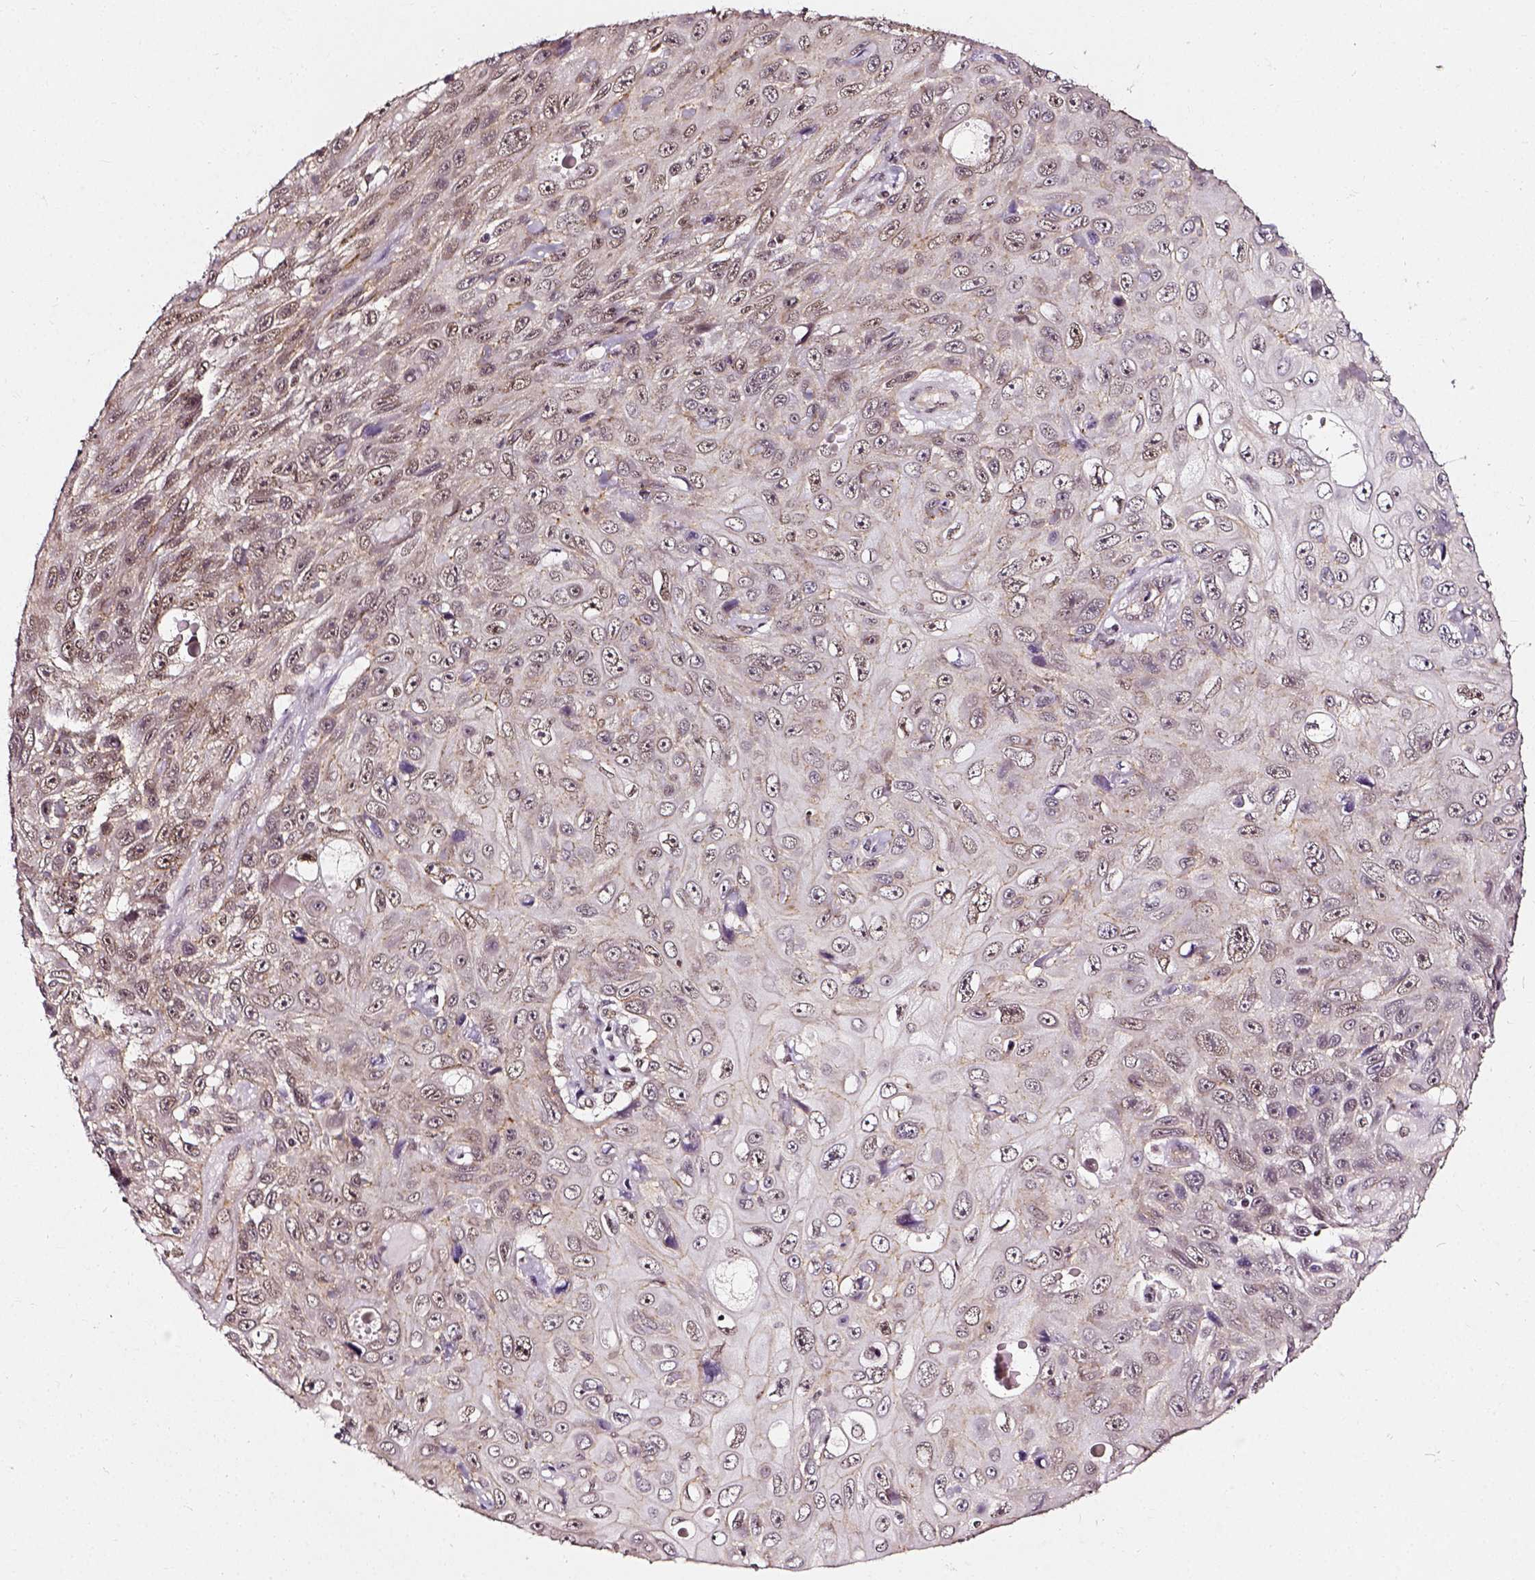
{"staining": {"intensity": "weak", "quantity": "25%-75%", "location": "nuclear"}, "tissue": "skin cancer", "cell_type": "Tumor cells", "image_type": "cancer", "snomed": [{"axis": "morphology", "description": "Squamous cell carcinoma, NOS"}, {"axis": "topography", "description": "Skin"}], "caption": "This is a histology image of immunohistochemistry staining of skin cancer (squamous cell carcinoma), which shows weak staining in the nuclear of tumor cells.", "gene": "NACC1", "patient": {"sex": "male", "age": 82}}